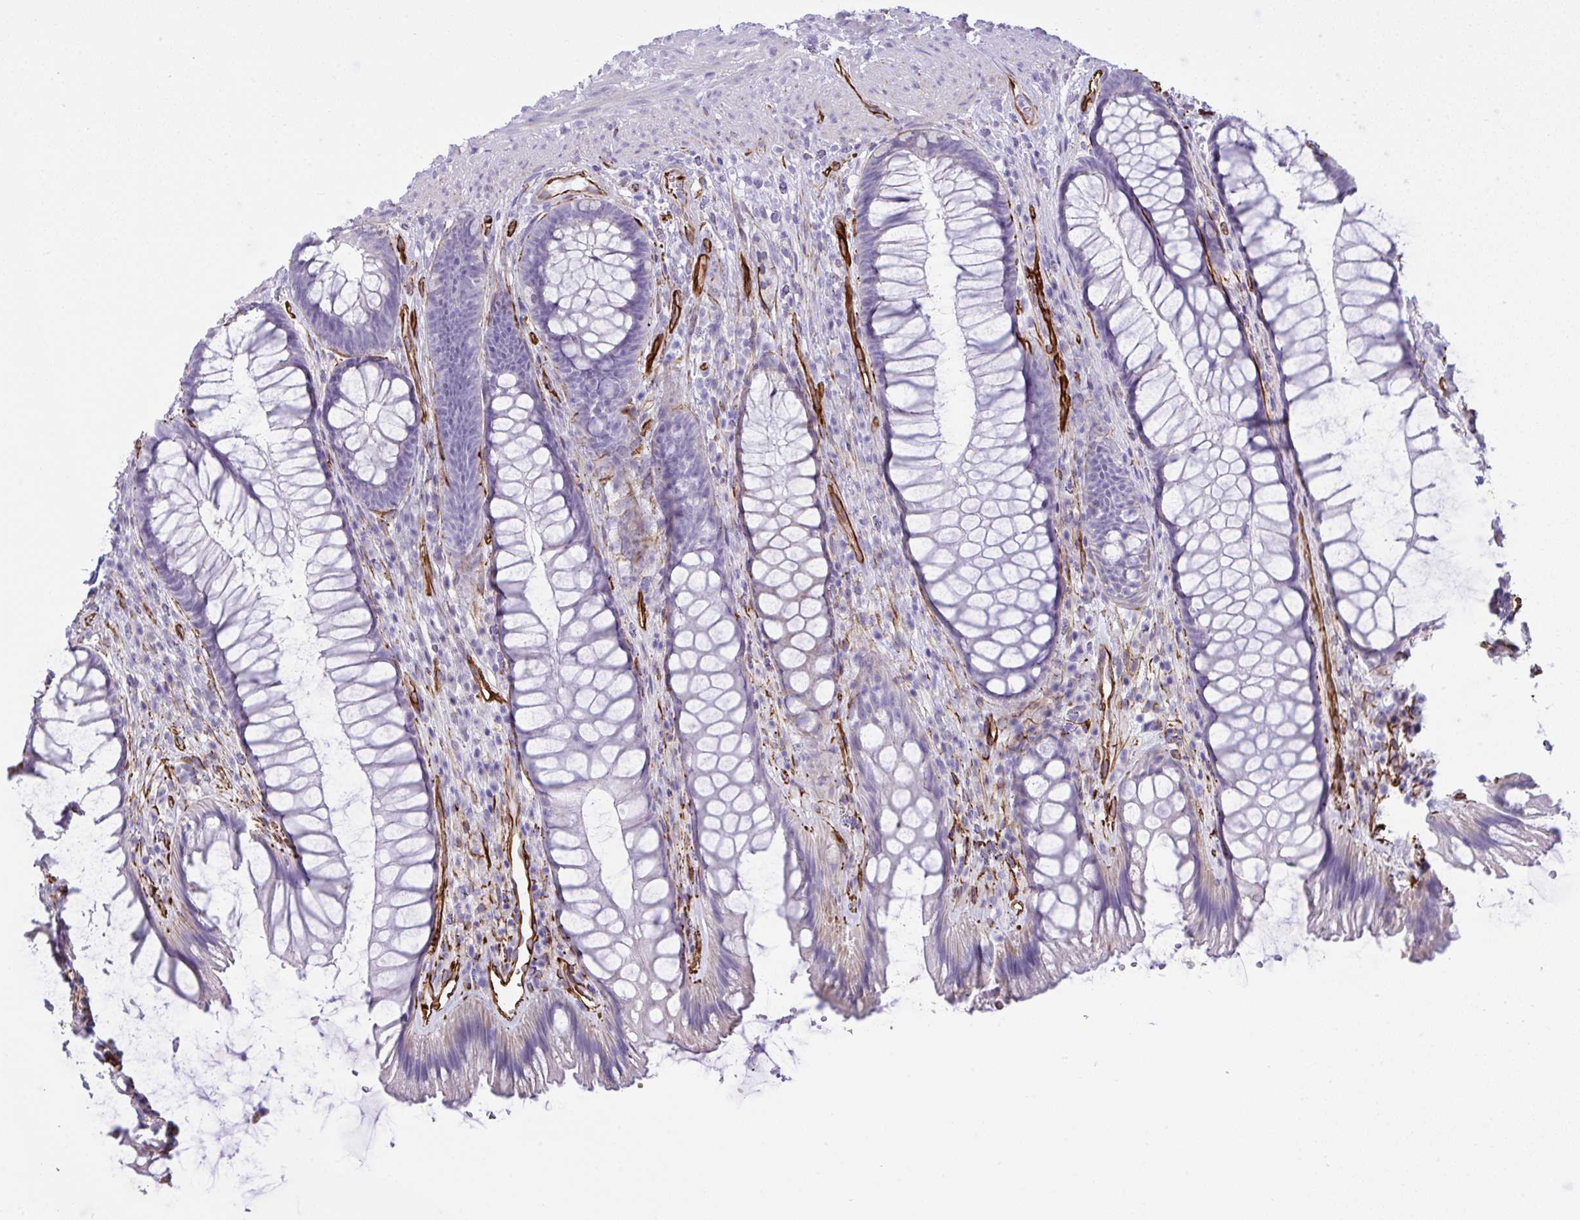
{"staining": {"intensity": "negative", "quantity": "none", "location": "none"}, "tissue": "rectum", "cell_type": "Glandular cells", "image_type": "normal", "snomed": [{"axis": "morphology", "description": "Normal tissue, NOS"}, {"axis": "topography", "description": "Rectum"}], "caption": "A high-resolution photomicrograph shows IHC staining of unremarkable rectum, which demonstrates no significant positivity in glandular cells.", "gene": "SLC35B1", "patient": {"sex": "male", "age": 53}}